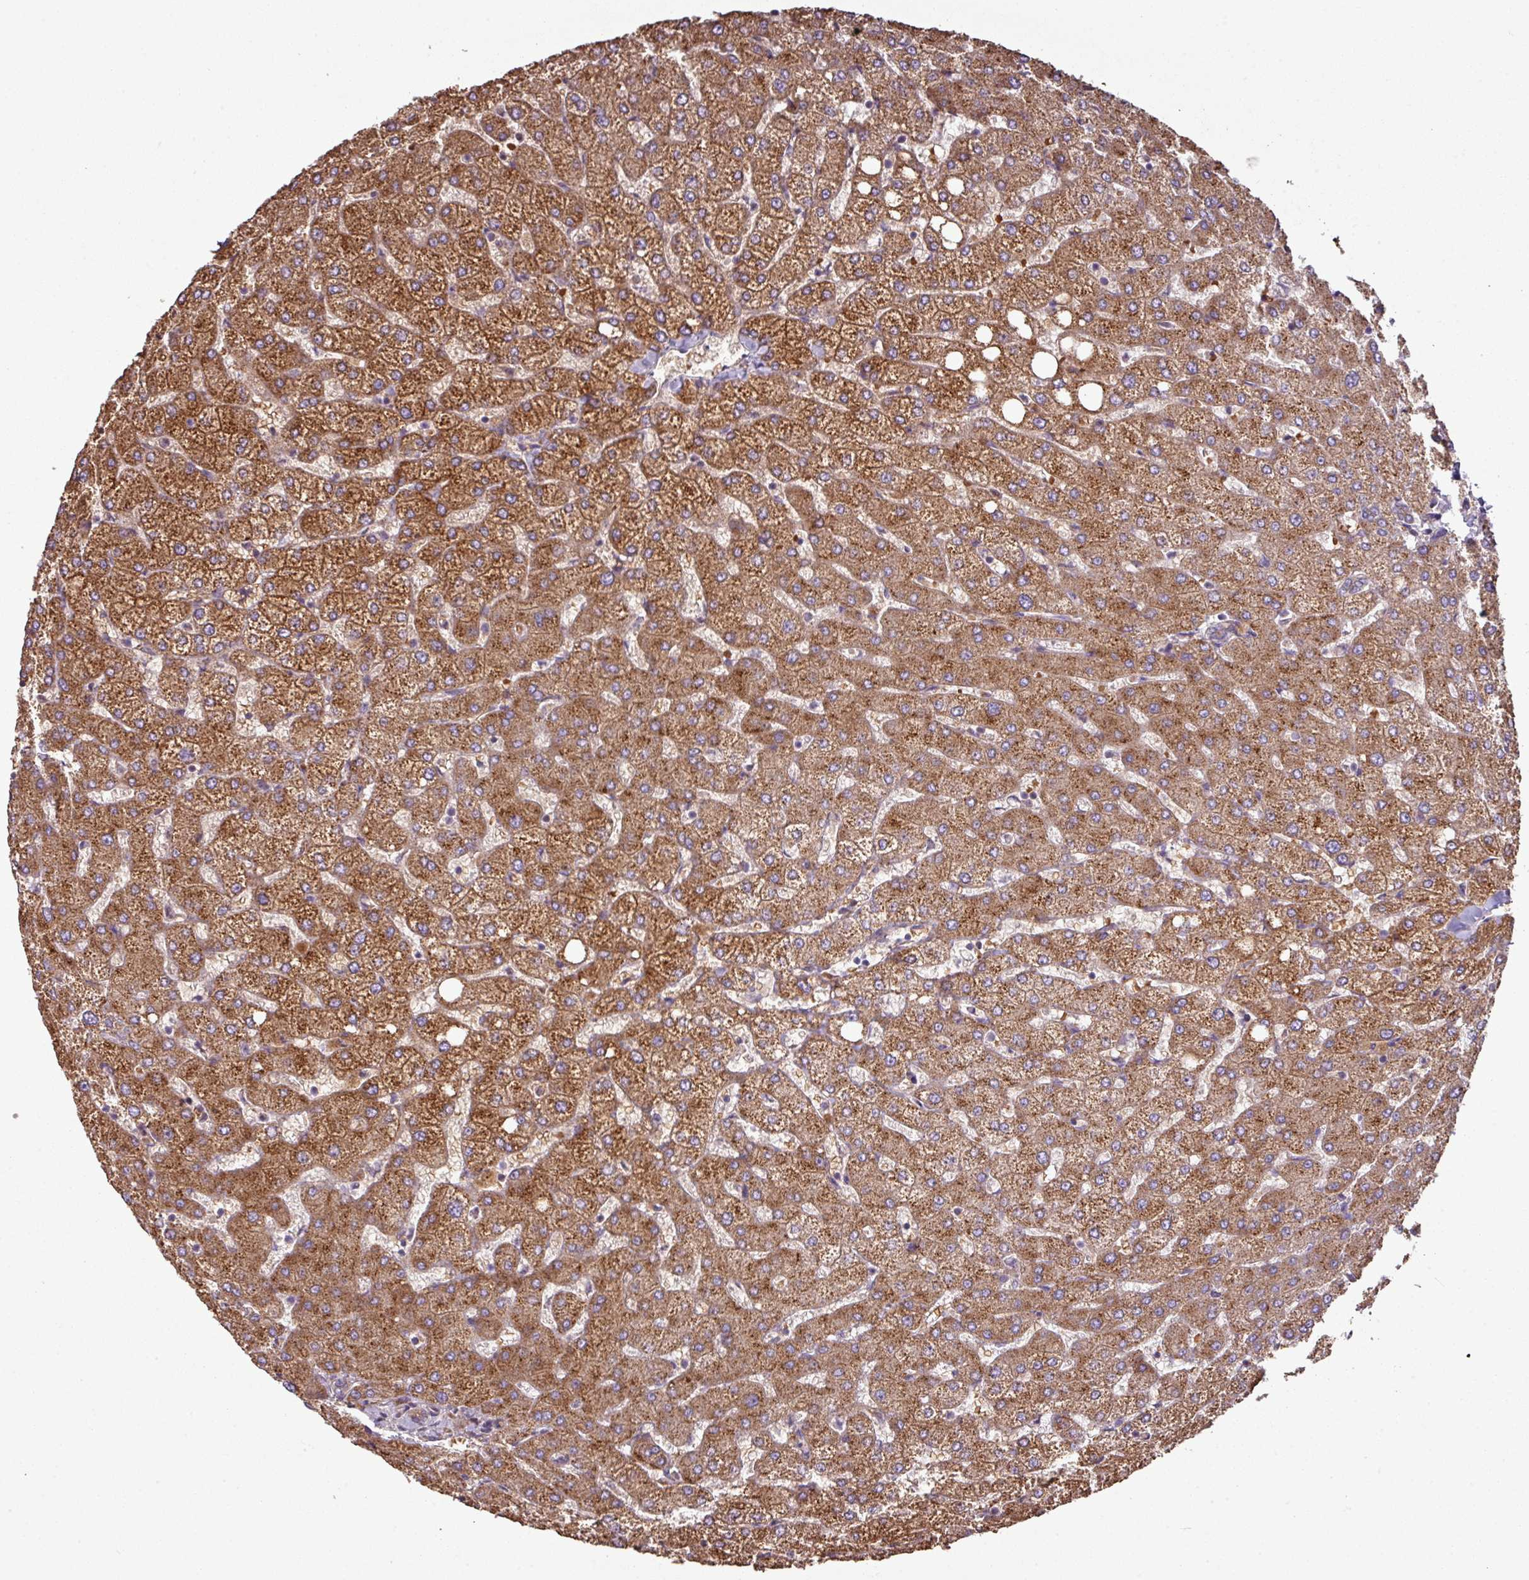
{"staining": {"intensity": "weak", "quantity": ">75%", "location": "cytoplasmic/membranous"}, "tissue": "liver", "cell_type": "Cholangiocytes", "image_type": "normal", "snomed": [{"axis": "morphology", "description": "Normal tissue, NOS"}, {"axis": "topography", "description": "Liver"}], "caption": "This is an image of IHC staining of unremarkable liver, which shows weak positivity in the cytoplasmic/membranous of cholangiocytes.", "gene": "NHSL2", "patient": {"sex": "female", "age": 54}}